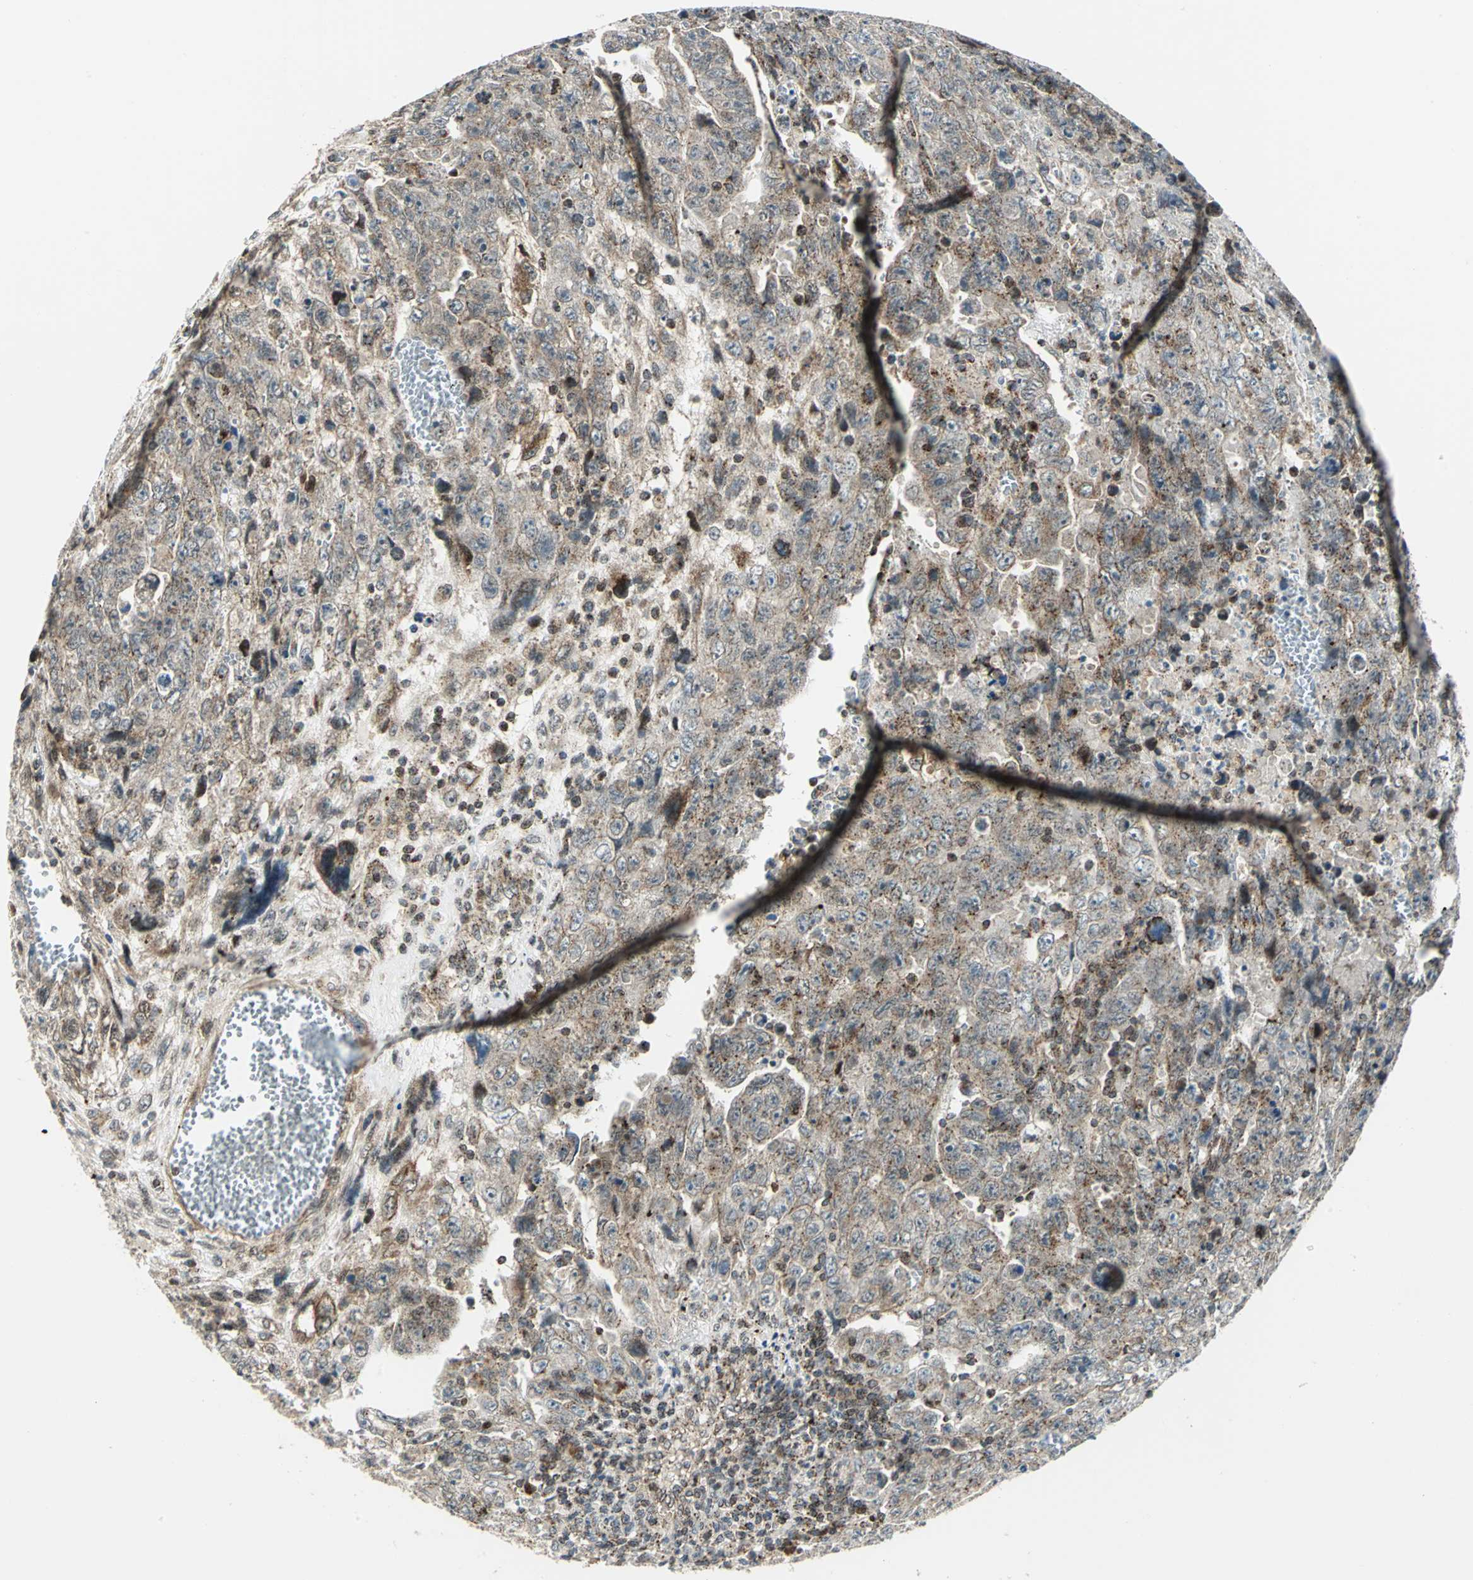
{"staining": {"intensity": "moderate", "quantity": ">75%", "location": "cytoplasmic/membranous"}, "tissue": "testis cancer", "cell_type": "Tumor cells", "image_type": "cancer", "snomed": [{"axis": "morphology", "description": "Carcinoma, Embryonal, NOS"}, {"axis": "topography", "description": "Testis"}], "caption": "A high-resolution image shows IHC staining of testis cancer, which displays moderate cytoplasmic/membranous positivity in approximately >75% of tumor cells. (DAB IHC with brightfield microscopy, high magnification).", "gene": "ATP6V1A", "patient": {"sex": "male", "age": 28}}